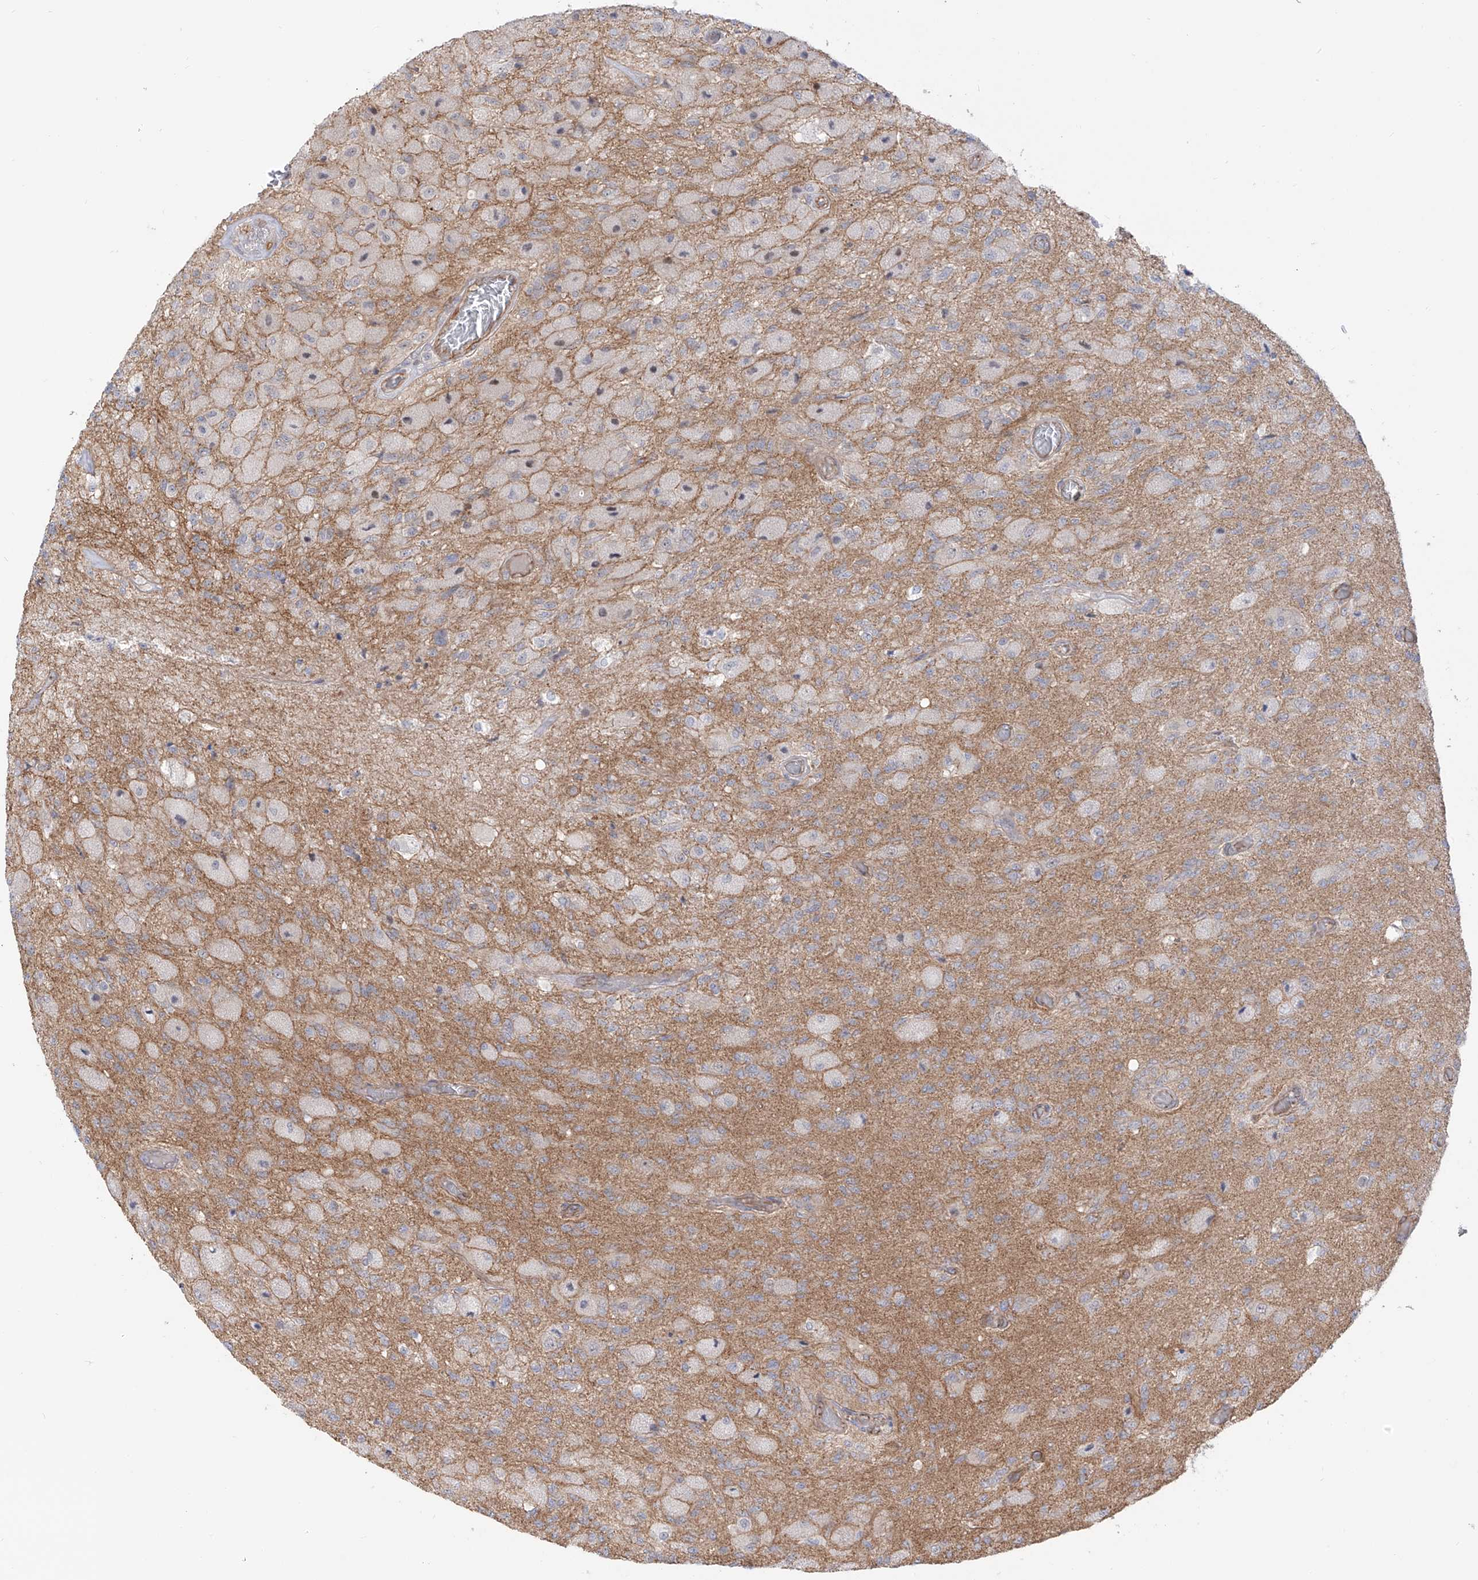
{"staining": {"intensity": "negative", "quantity": "none", "location": "none"}, "tissue": "glioma", "cell_type": "Tumor cells", "image_type": "cancer", "snomed": [{"axis": "morphology", "description": "Normal tissue, NOS"}, {"axis": "morphology", "description": "Glioma, malignant, High grade"}, {"axis": "topography", "description": "Cerebral cortex"}], "caption": "High power microscopy image of an IHC photomicrograph of glioma, revealing no significant positivity in tumor cells.", "gene": "ZNF180", "patient": {"sex": "male", "age": 77}}